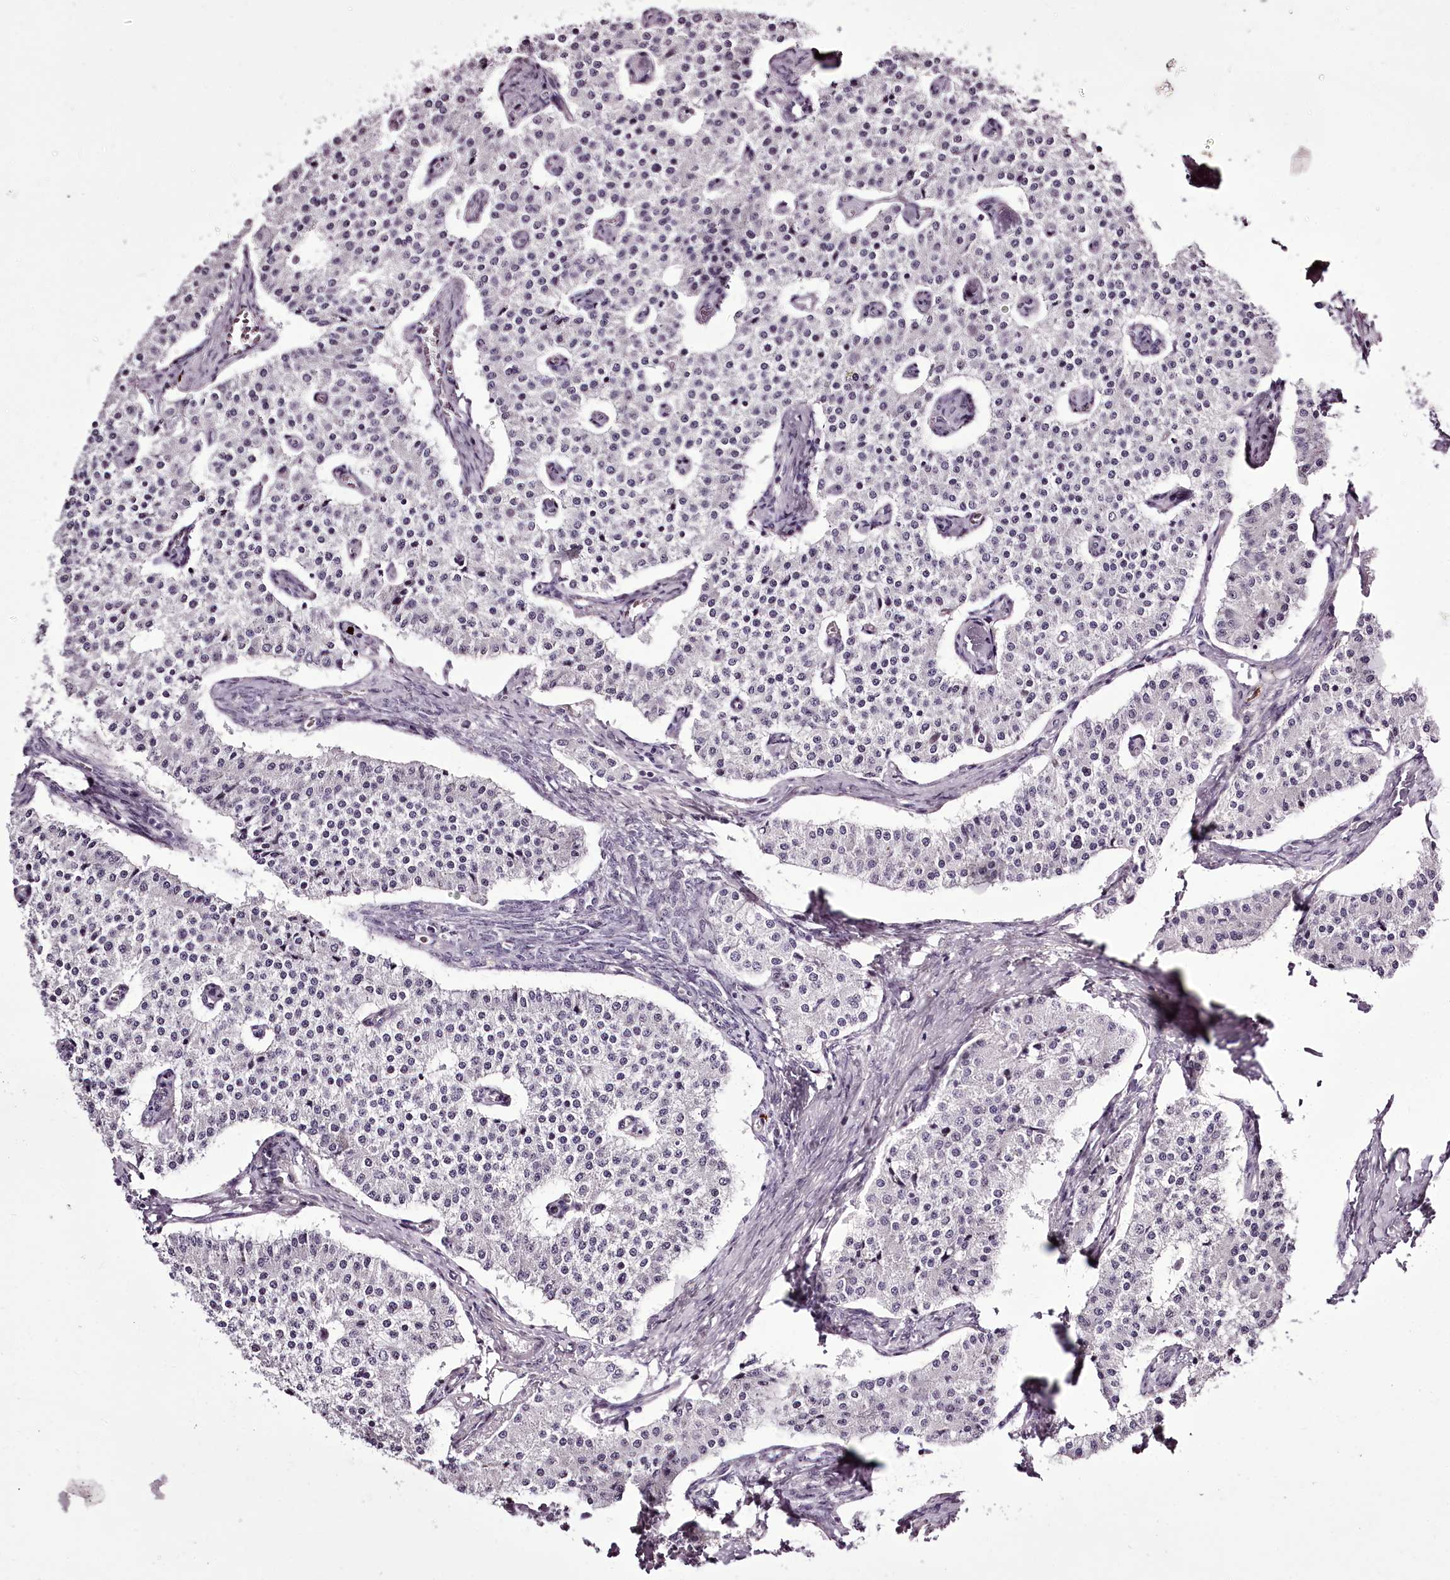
{"staining": {"intensity": "weak", "quantity": "<25%", "location": "nuclear"}, "tissue": "carcinoid", "cell_type": "Tumor cells", "image_type": "cancer", "snomed": [{"axis": "morphology", "description": "Carcinoid, malignant, NOS"}, {"axis": "topography", "description": "Colon"}], "caption": "This is an IHC micrograph of human carcinoid. There is no positivity in tumor cells.", "gene": "C1orf56", "patient": {"sex": "female", "age": 52}}